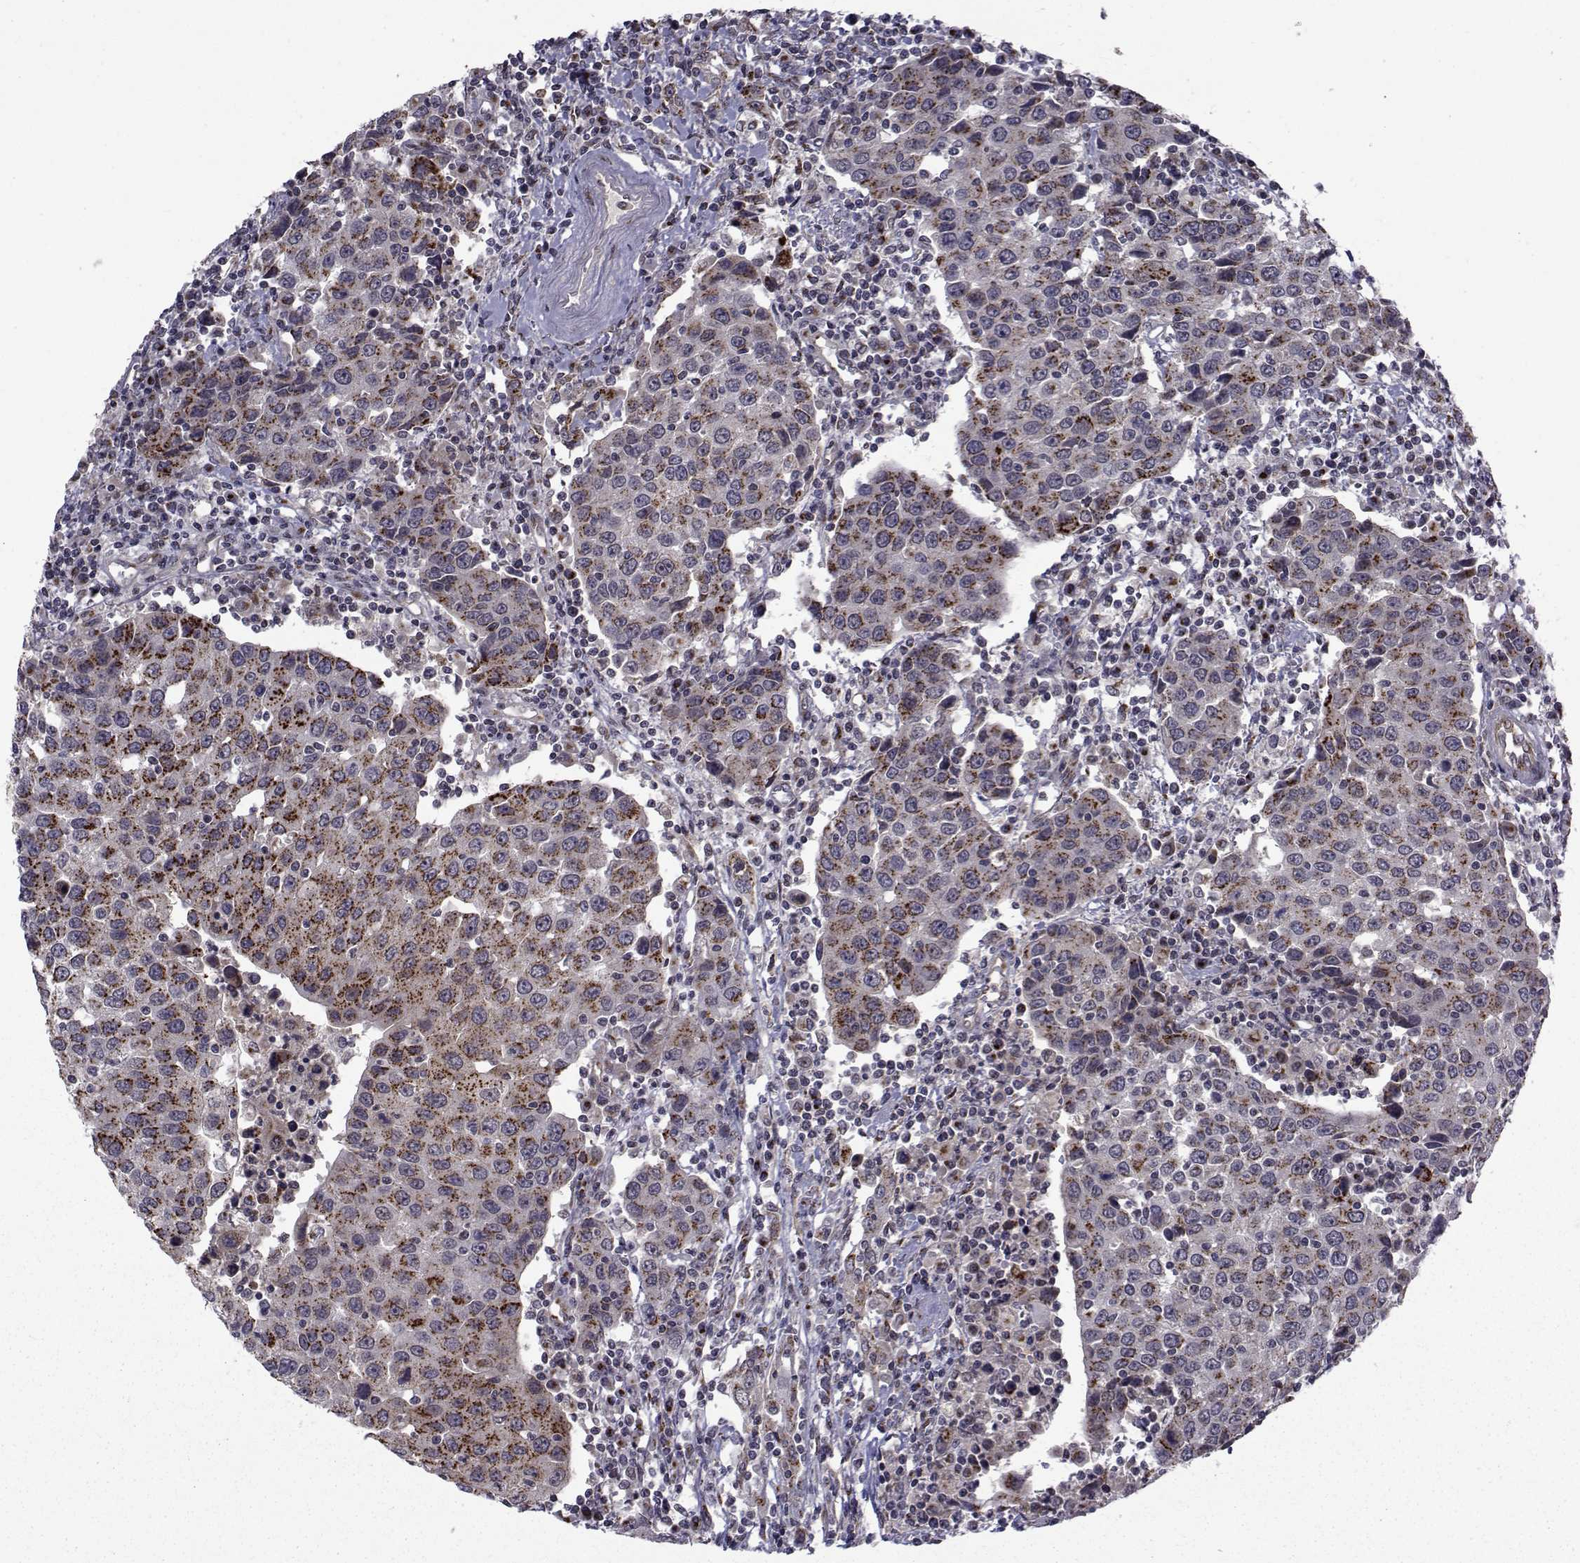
{"staining": {"intensity": "moderate", "quantity": "25%-75%", "location": "cytoplasmic/membranous"}, "tissue": "urothelial cancer", "cell_type": "Tumor cells", "image_type": "cancer", "snomed": [{"axis": "morphology", "description": "Urothelial carcinoma, High grade"}, {"axis": "topography", "description": "Urinary bladder"}], "caption": "Urothelial carcinoma (high-grade) was stained to show a protein in brown. There is medium levels of moderate cytoplasmic/membranous positivity in about 25%-75% of tumor cells. (Brightfield microscopy of DAB IHC at high magnification).", "gene": "ATP6V1C2", "patient": {"sex": "female", "age": 85}}